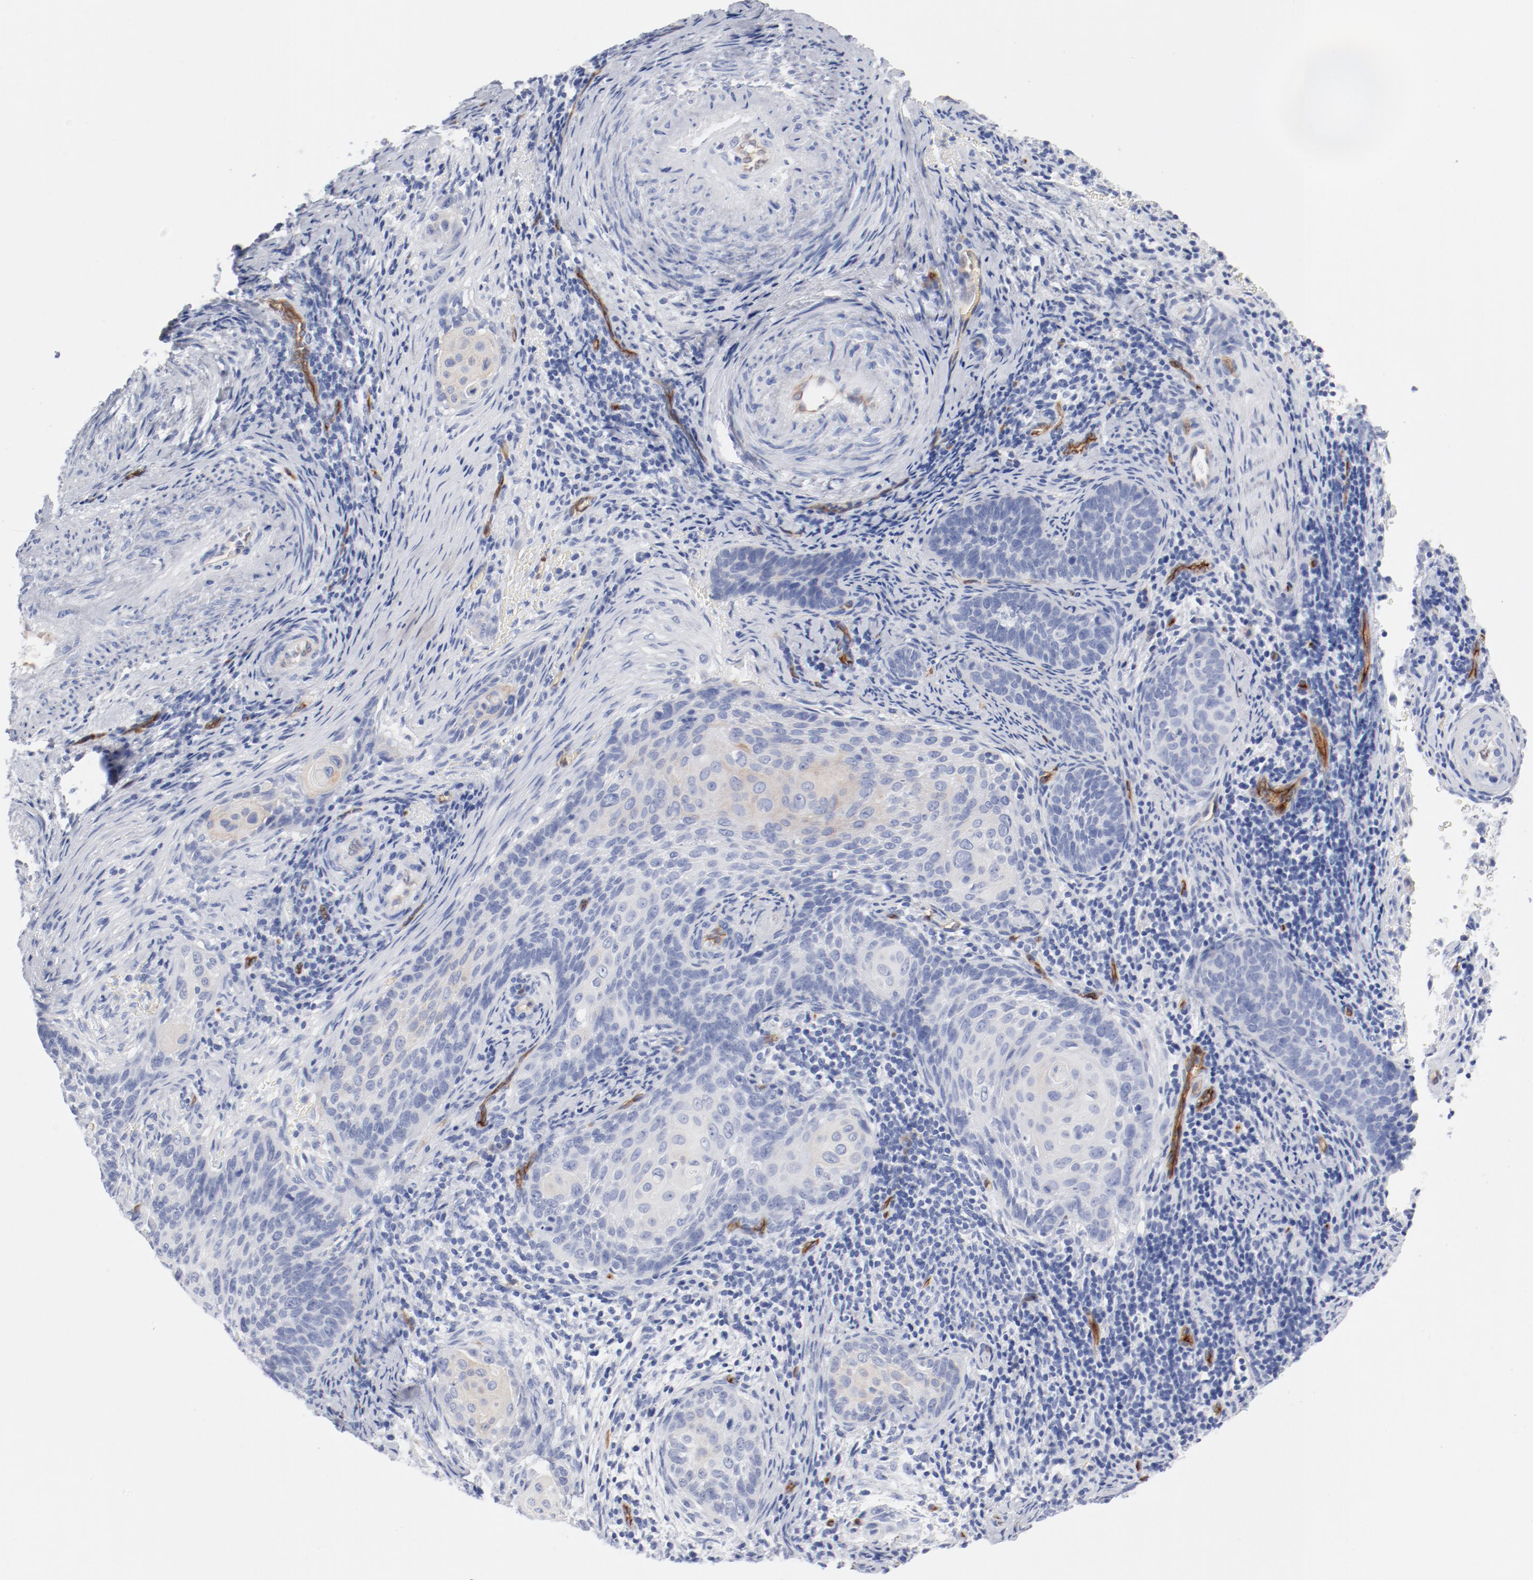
{"staining": {"intensity": "weak", "quantity": "<25%", "location": "cytoplasmic/membranous"}, "tissue": "cervical cancer", "cell_type": "Tumor cells", "image_type": "cancer", "snomed": [{"axis": "morphology", "description": "Squamous cell carcinoma, NOS"}, {"axis": "topography", "description": "Cervix"}], "caption": "Human cervical squamous cell carcinoma stained for a protein using IHC reveals no expression in tumor cells.", "gene": "SHANK3", "patient": {"sex": "female", "age": 33}}